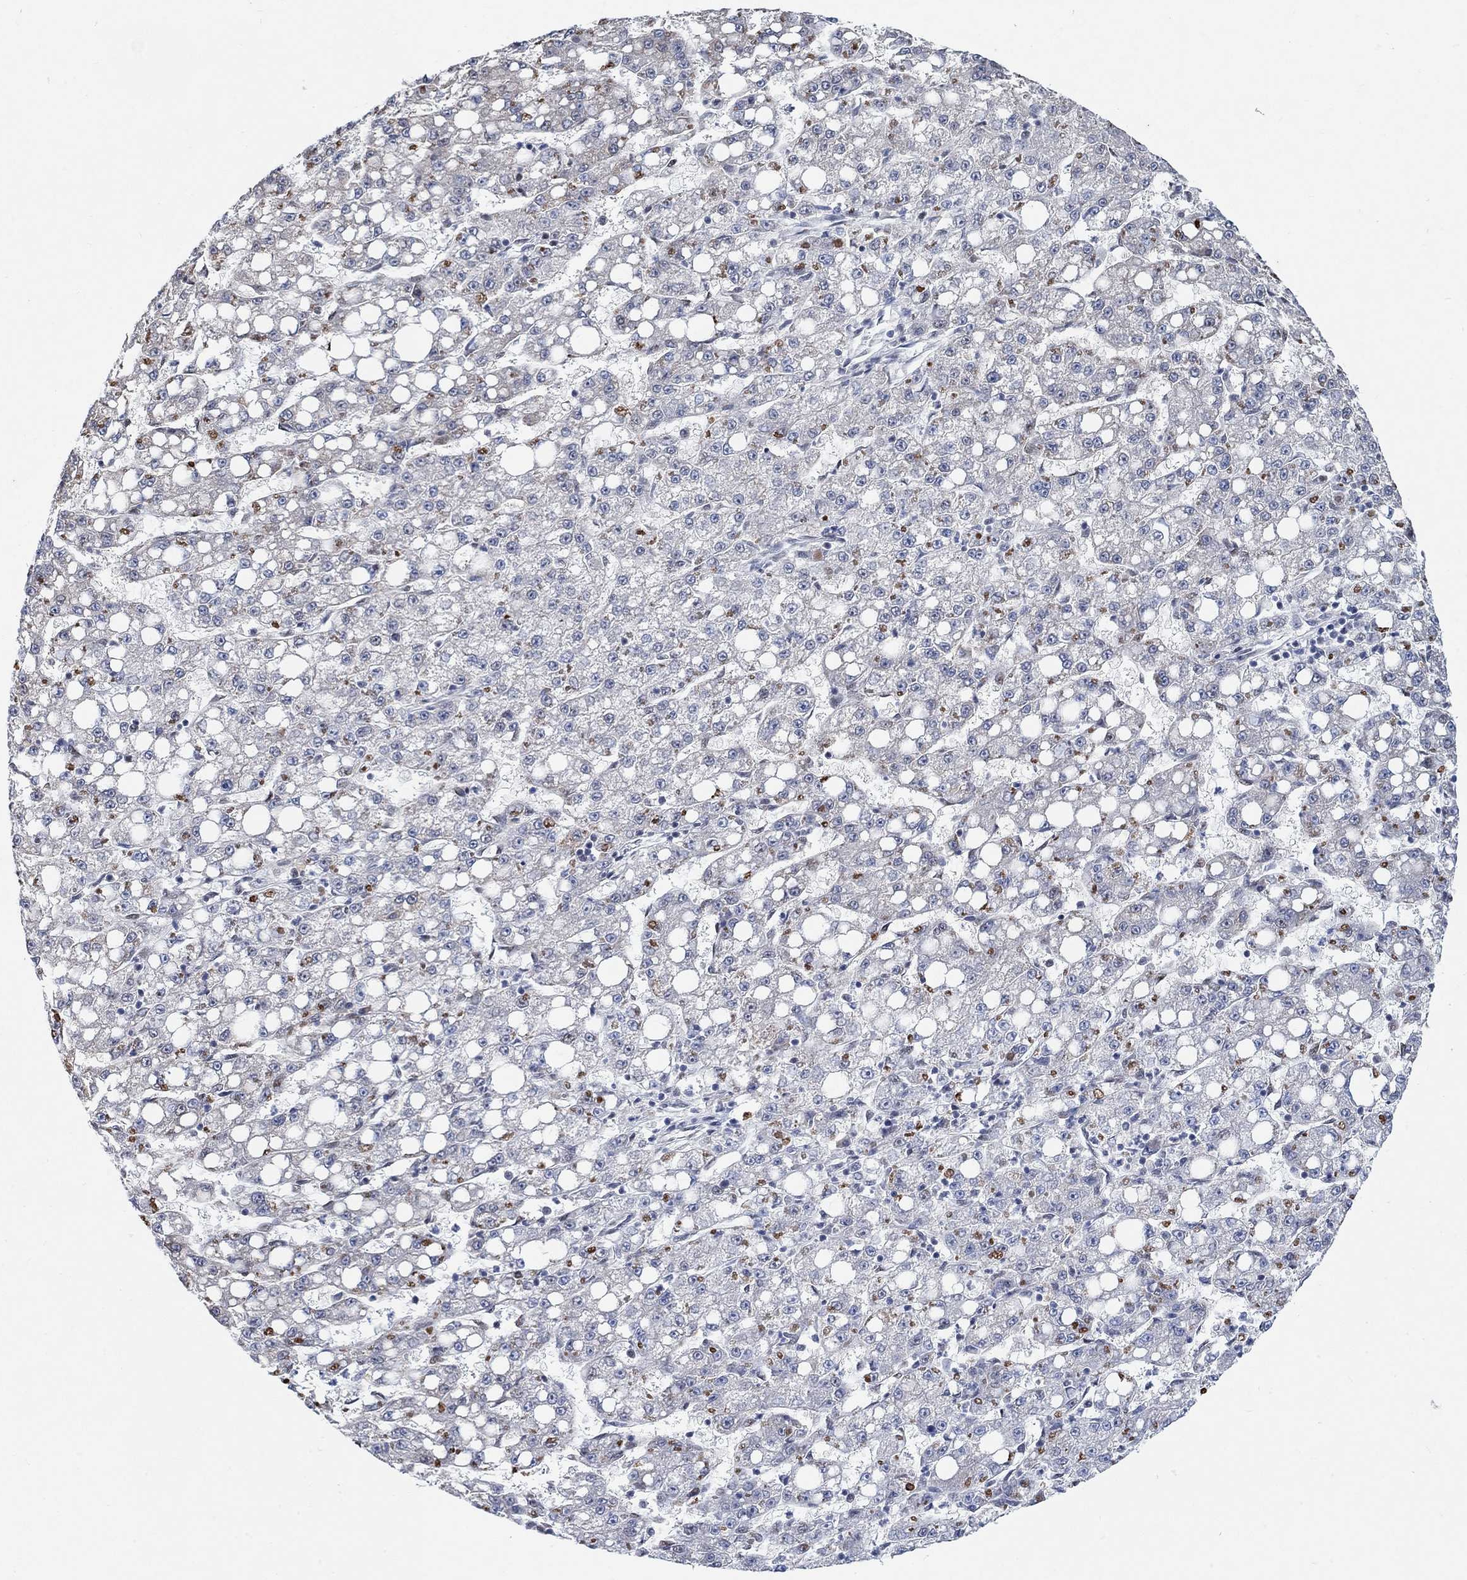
{"staining": {"intensity": "negative", "quantity": "none", "location": "none"}, "tissue": "liver cancer", "cell_type": "Tumor cells", "image_type": "cancer", "snomed": [{"axis": "morphology", "description": "Carcinoma, Hepatocellular, NOS"}, {"axis": "topography", "description": "Liver"}], "caption": "This histopathology image is of liver hepatocellular carcinoma stained with immunohistochemistry to label a protein in brown with the nuclei are counter-stained blue. There is no expression in tumor cells.", "gene": "USP39", "patient": {"sex": "female", "age": 65}}